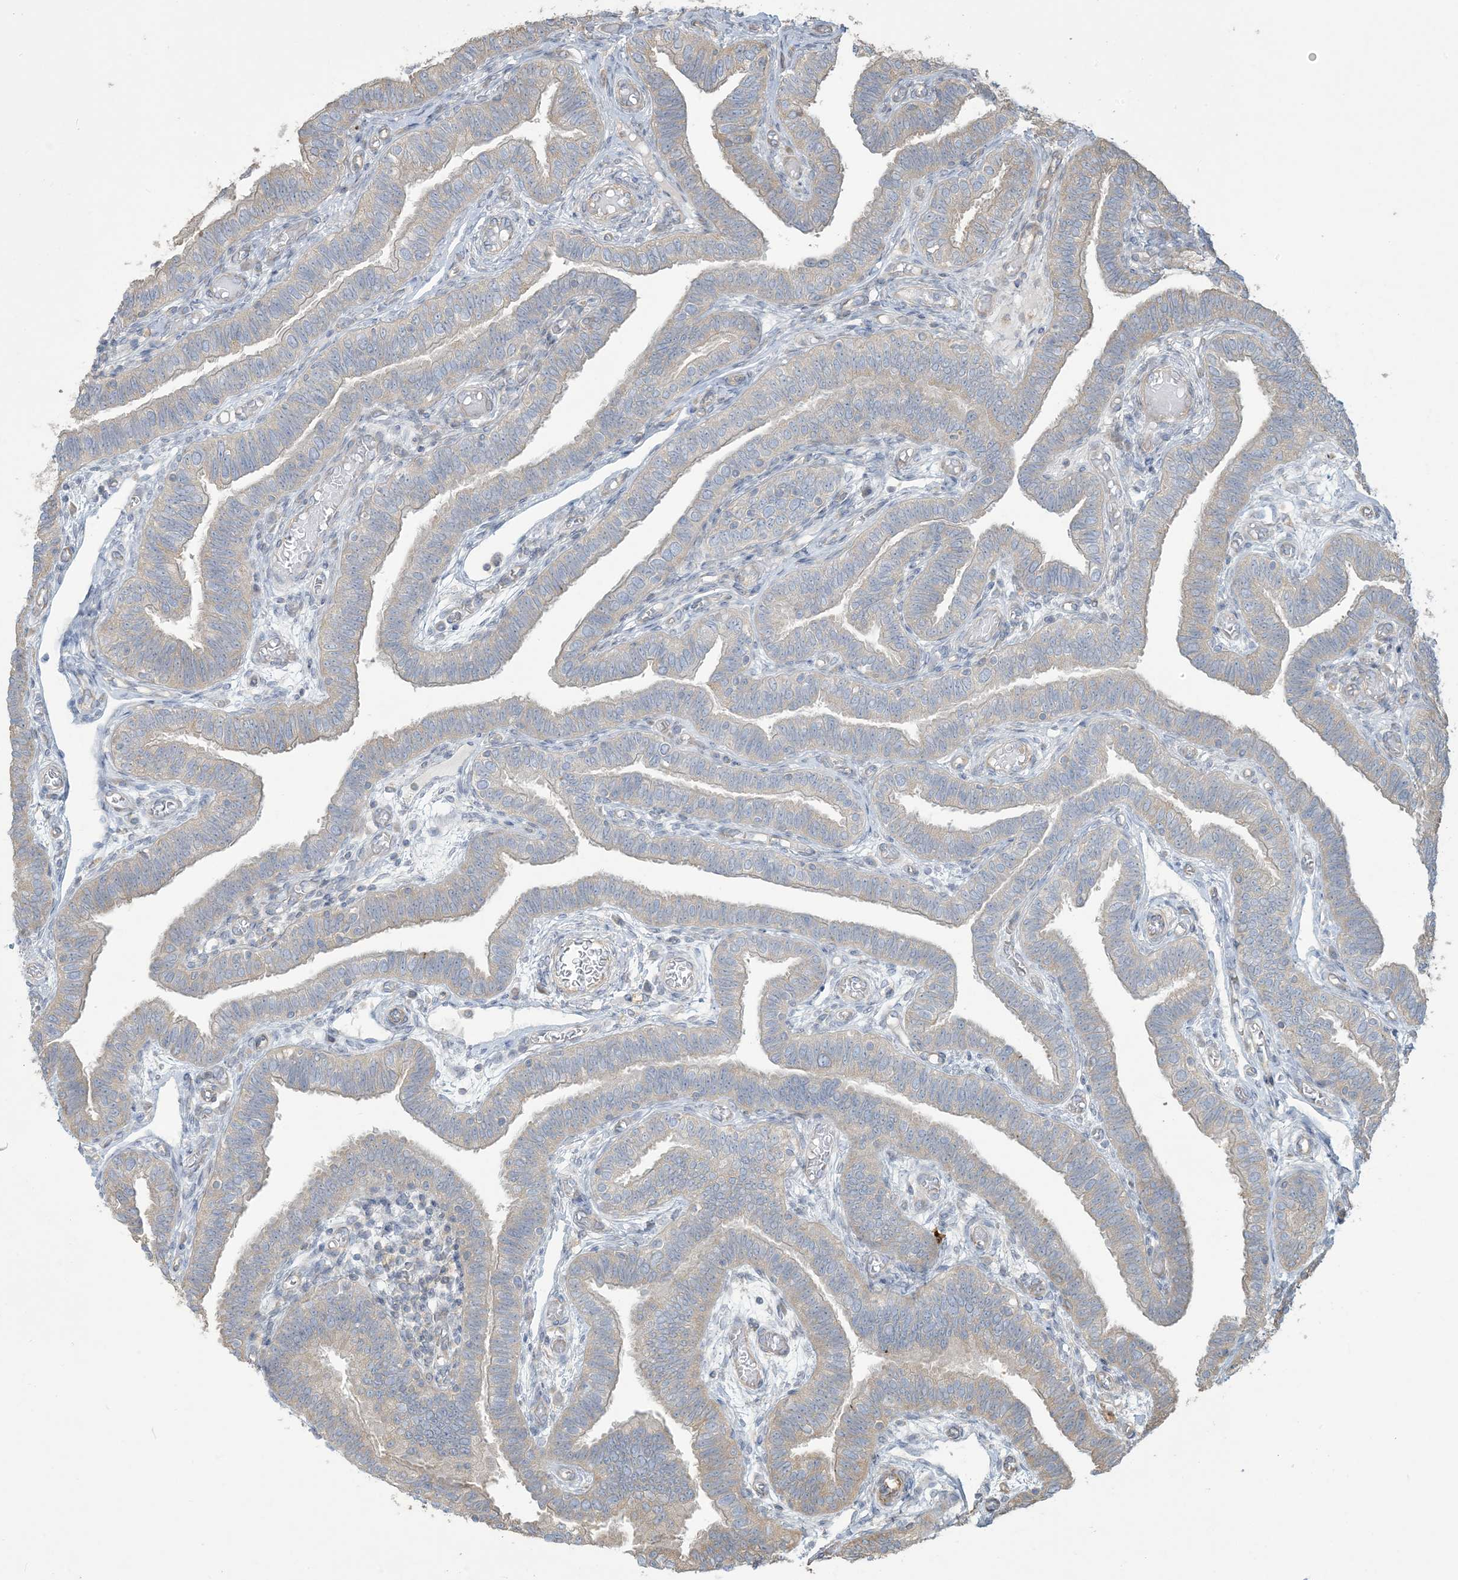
{"staining": {"intensity": "moderate", "quantity": "25%-75%", "location": "cytoplasmic/membranous"}, "tissue": "fallopian tube", "cell_type": "Glandular cells", "image_type": "normal", "snomed": [{"axis": "morphology", "description": "Normal tissue, NOS"}, {"axis": "topography", "description": "Fallopian tube"}], "caption": "Glandular cells display medium levels of moderate cytoplasmic/membranous positivity in about 25%-75% of cells in normal human fallopian tube. The protein is stained brown, and the nuclei are stained in blue (DAB (3,3'-diaminobenzidine) IHC with brightfield microscopy, high magnification).", "gene": "KLHL18", "patient": {"sex": "female", "age": 39}}